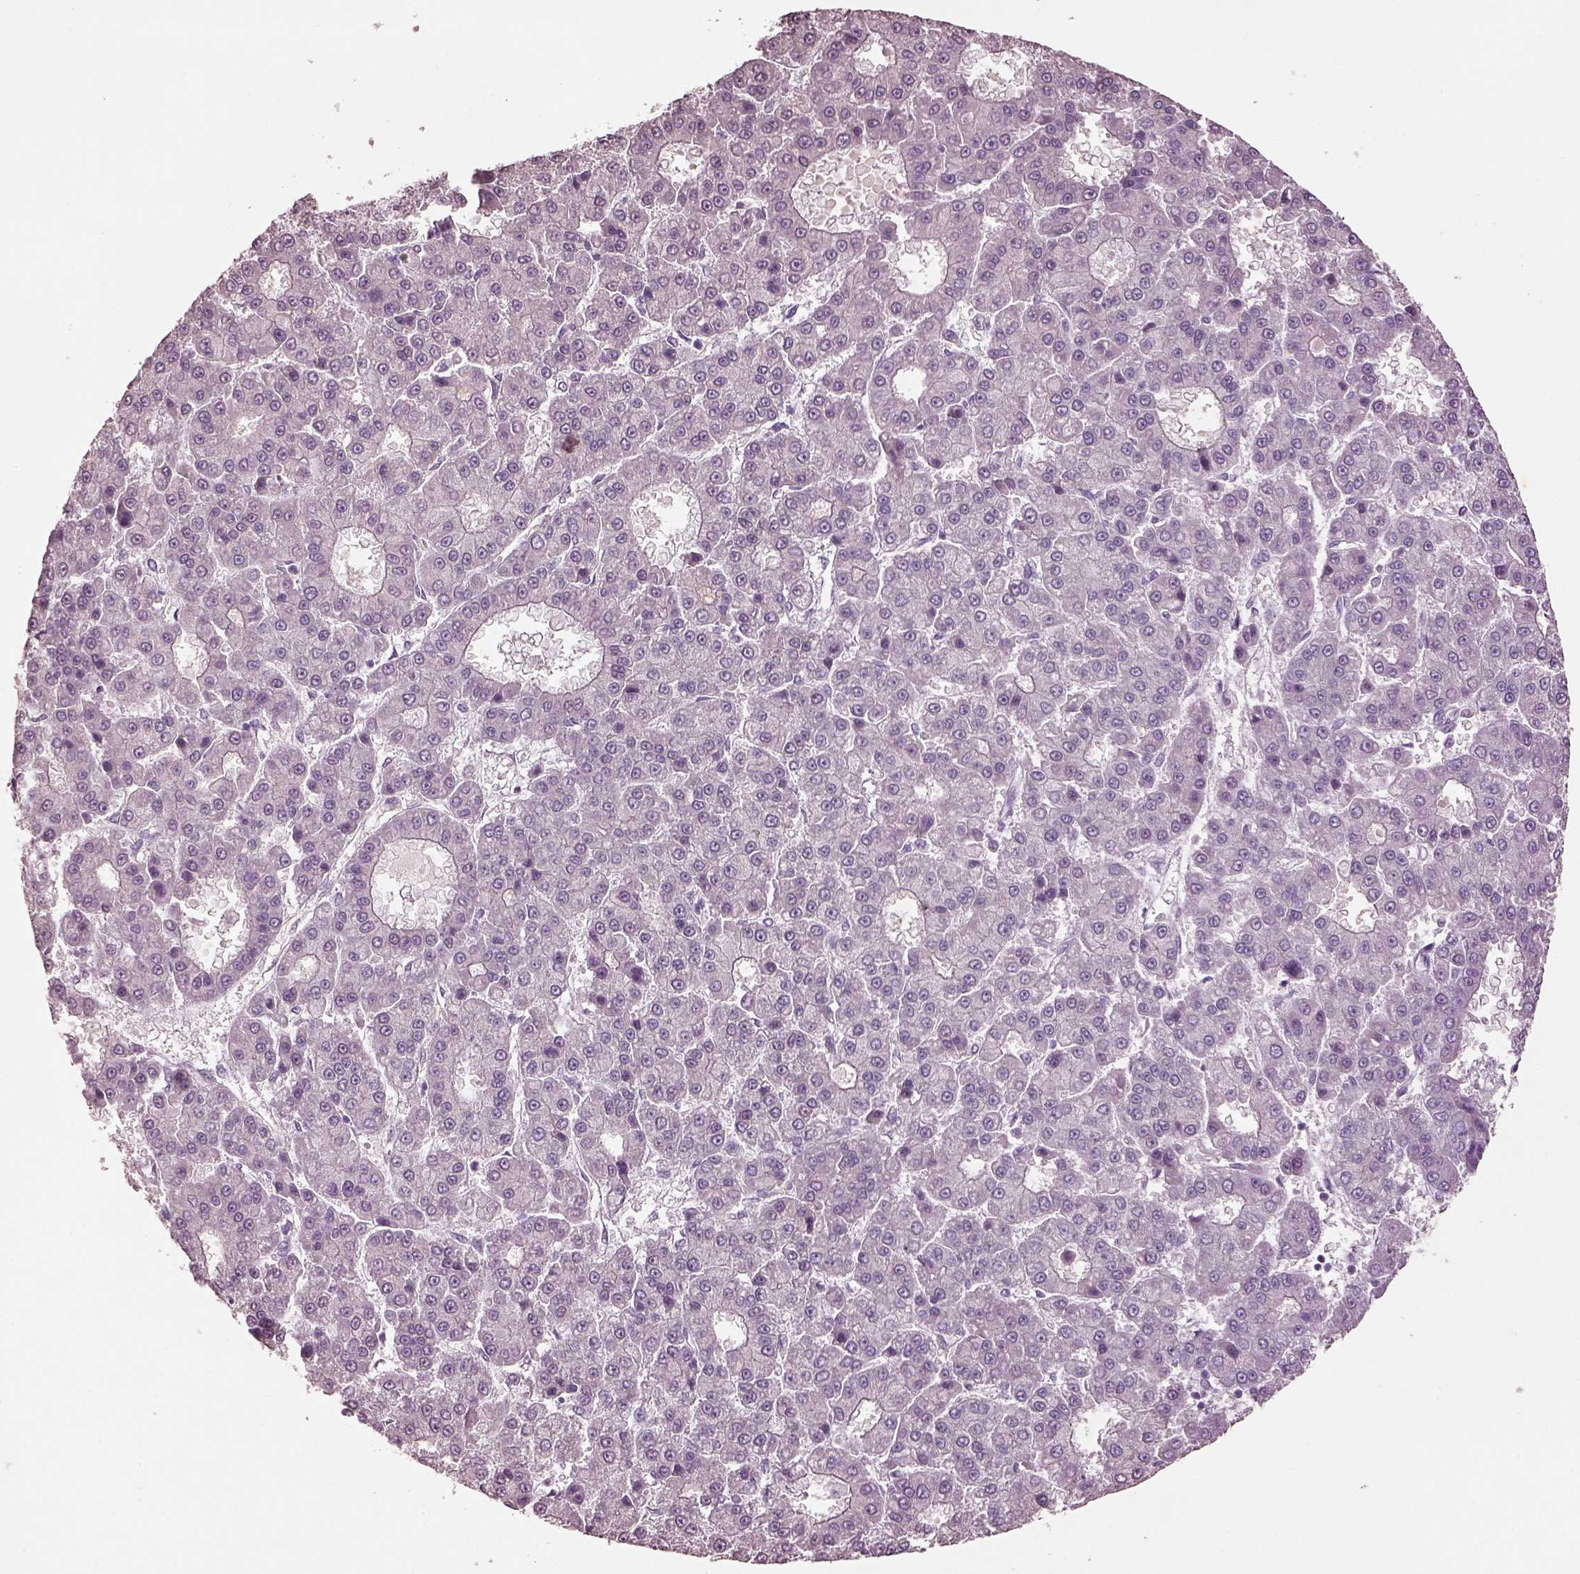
{"staining": {"intensity": "negative", "quantity": "none", "location": "none"}, "tissue": "liver cancer", "cell_type": "Tumor cells", "image_type": "cancer", "snomed": [{"axis": "morphology", "description": "Carcinoma, Hepatocellular, NOS"}, {"axis": "topography", "description": "Liver"}], "caption": "Micrograph shows no significant protein expression in tumor cells of liver hepatocellular carcinoma.", "gene": "KCNIP3", "patient": {"sex": "male", "age": 70}}